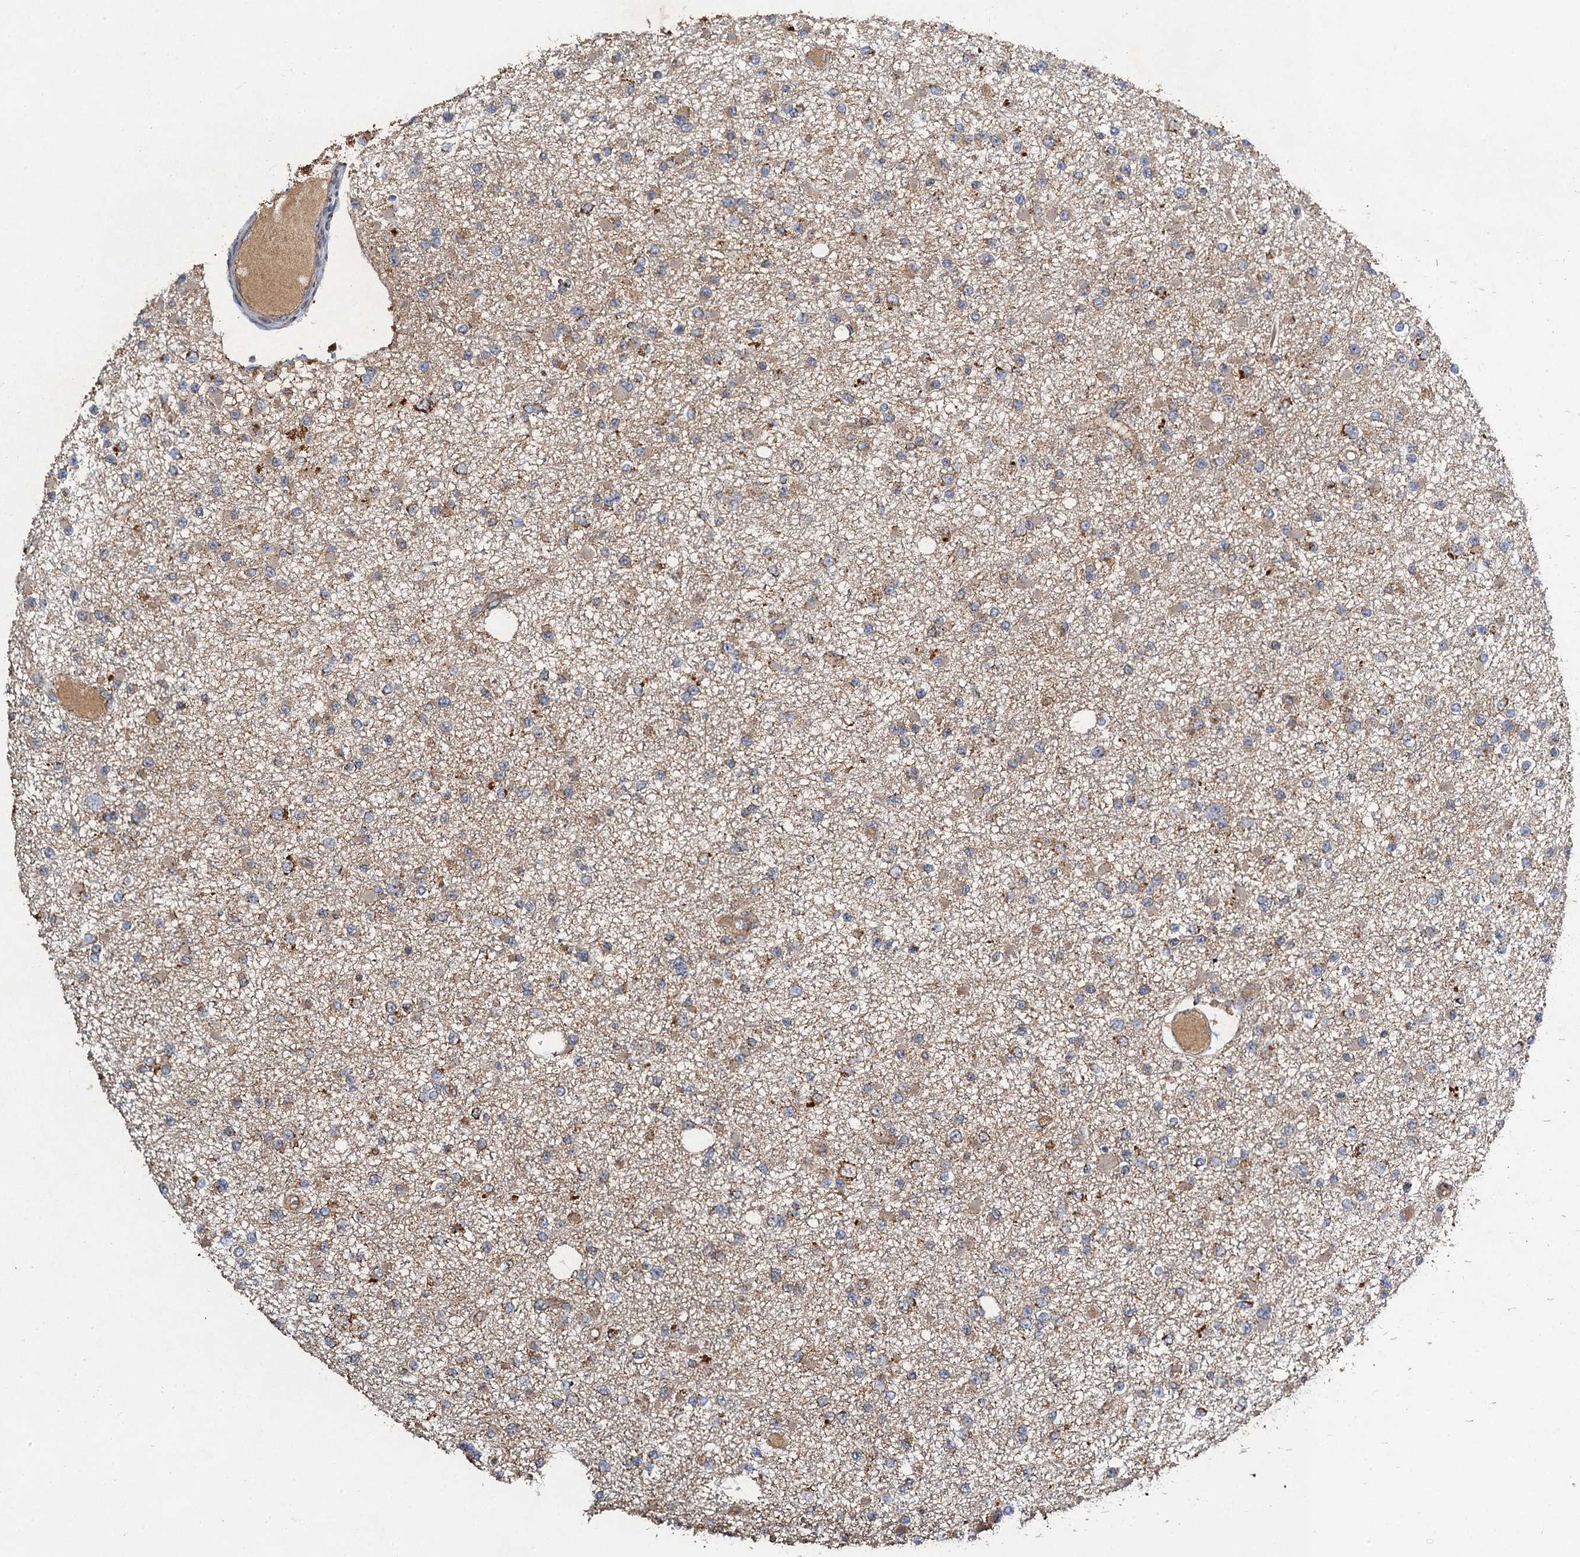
{"staining": {"intensity": "moderate", "quantity": "<25%", "location": "cytoplasmic/membranous"}, "tissue": "glioma", "cell_type": "Tumor cells", "image_type": "cancer", "snomed": [{"axis": "morphology", "description": "Glioma, malignant, Low grade"}, {"axis": "topography", "description": "Brain"}], "caption": "Immunohistochemical staining of malignant glioma (low-grade) reveals low levels of moderate cytoplasmic/membranous protein positivity in about <25% of tumor cells.", "gene": "NDUFA13", "patient": {"sex": "female", "age": 22}}